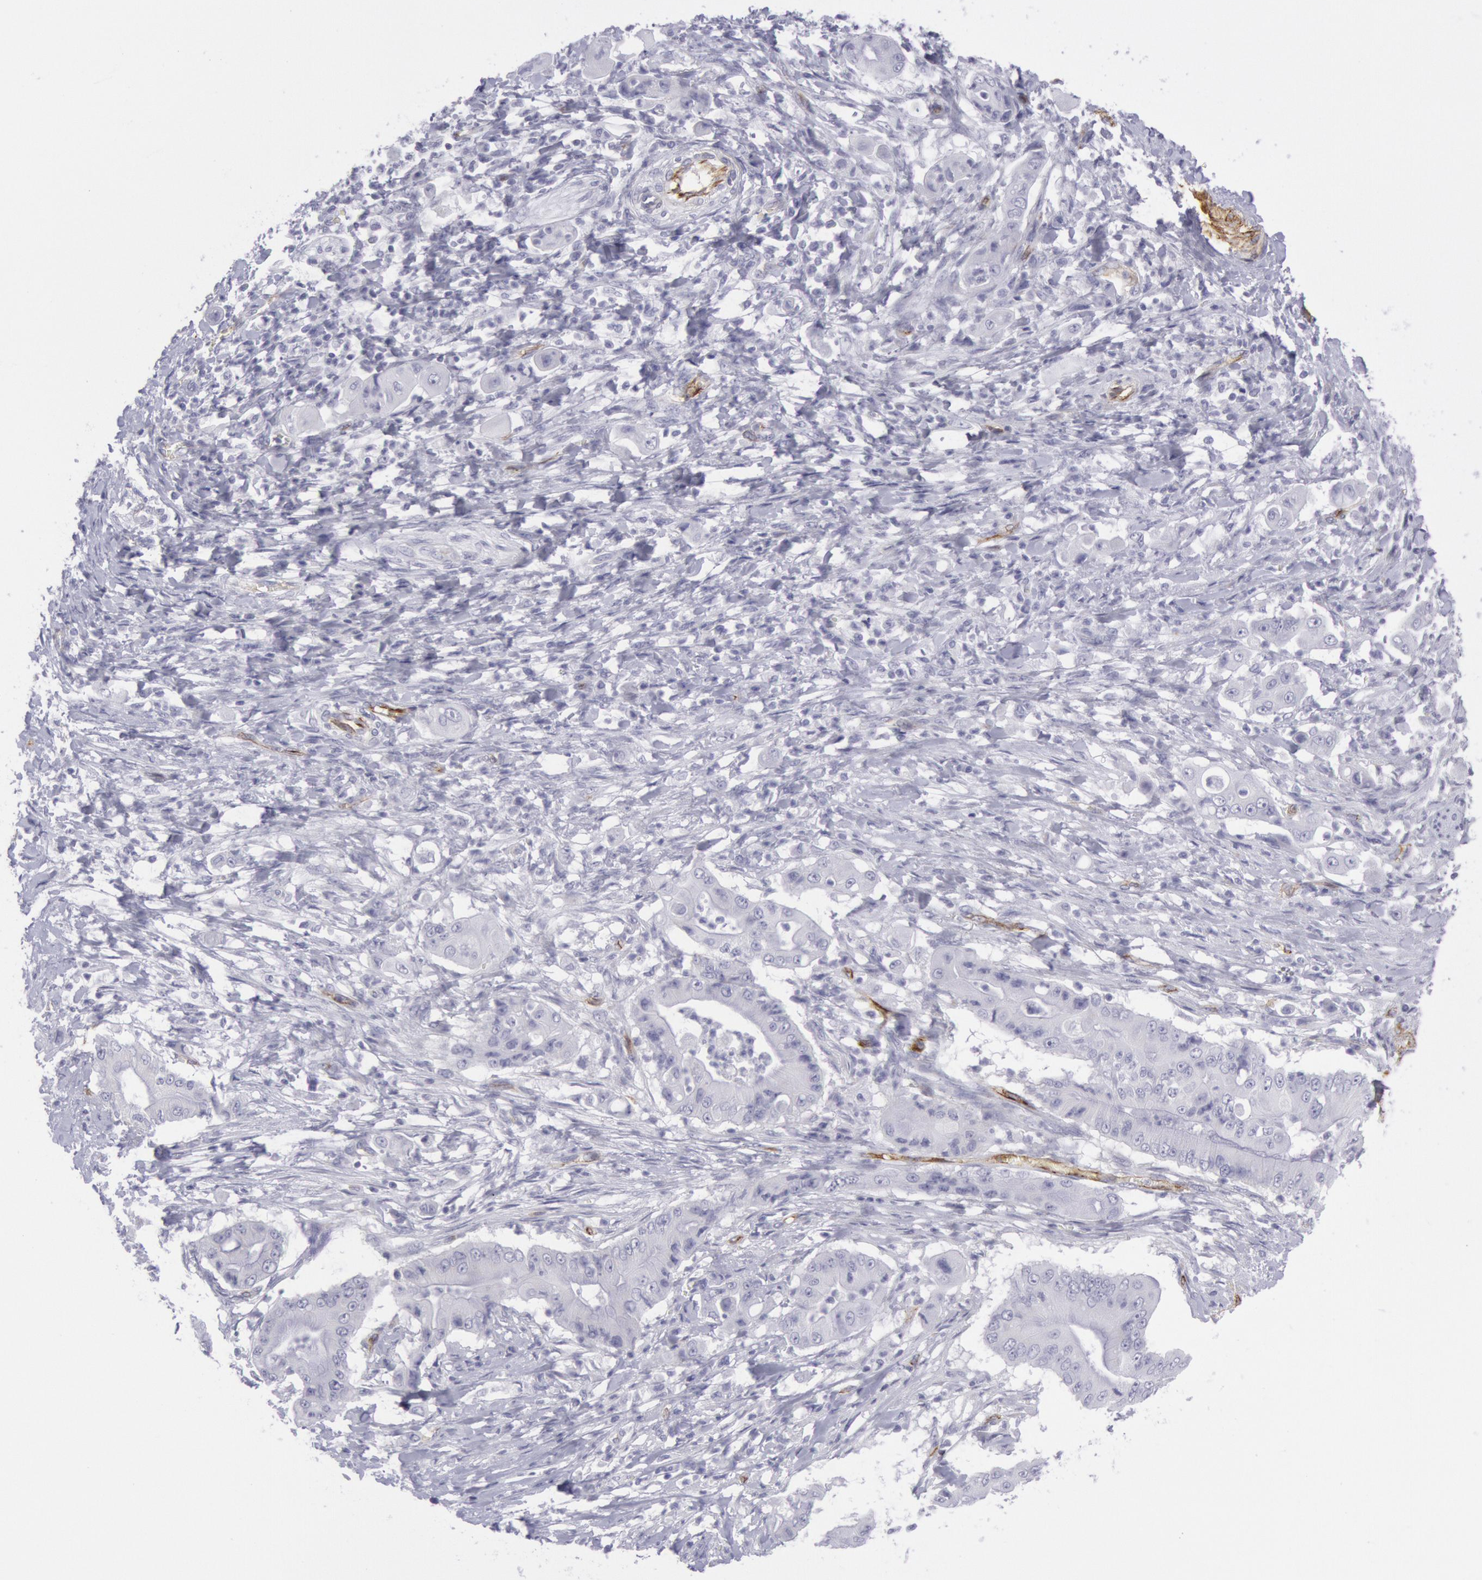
{"staining": {"intensity": "negative", "quantity": "none", "location": "none"}, "tissue": "pancreatic cancer", "cell_type": "Tumor cells", "image_type": "cancer", "snomed": [{"axis": "morphology", "description": "Adenocarcinoma, NOS"}, {"axis": "topography", "description": "Pancreas"}], "caption": "IHC of human adenocarcinoma (pancreatic) displays no positivity in tumor cells.", "gene": "CDH13", "patient": {"sex": "male", "age": 62}}